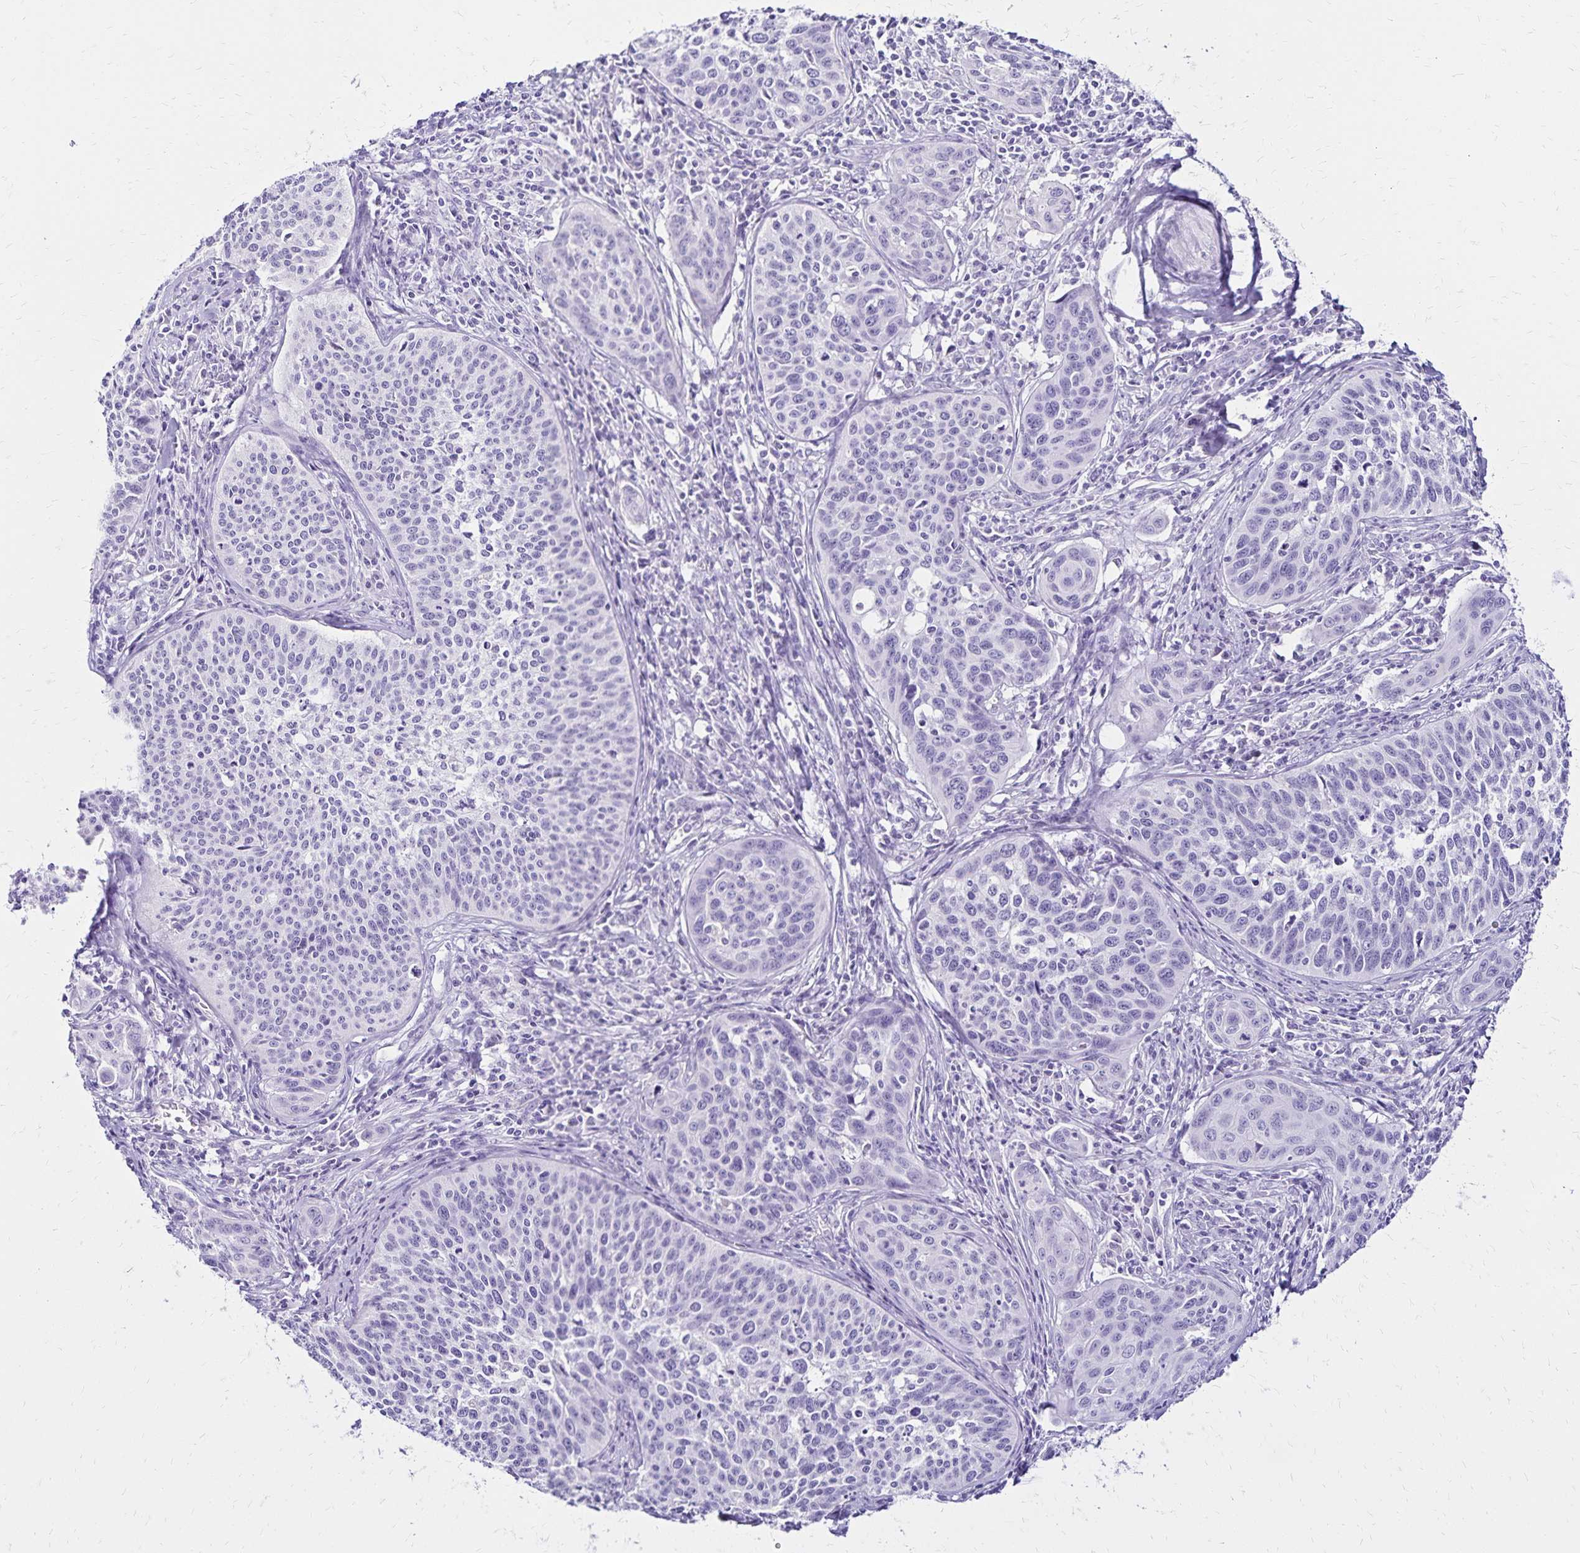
{"staining": {"intensity": "negative", "quantity": "none", "location": "none"}, "tissue": "cervical cancer", "cell_type": "Tumor cells", "image_type": "cancer", "snomed": [{"axis": "morphology", "description": "Squamous cell carcinoma, NOS"}, {"axis": "topography", "description": "Cervix"}], "caption": "IHC photomicrograph of neoplastic tissue: cervical cancer stained with DAB (3,3'-diaminobenzidine) exhibits no significant protein expression in tumor cells.", "gene": "LIN28B", "patient": {"sex": "female", "age": 31}}